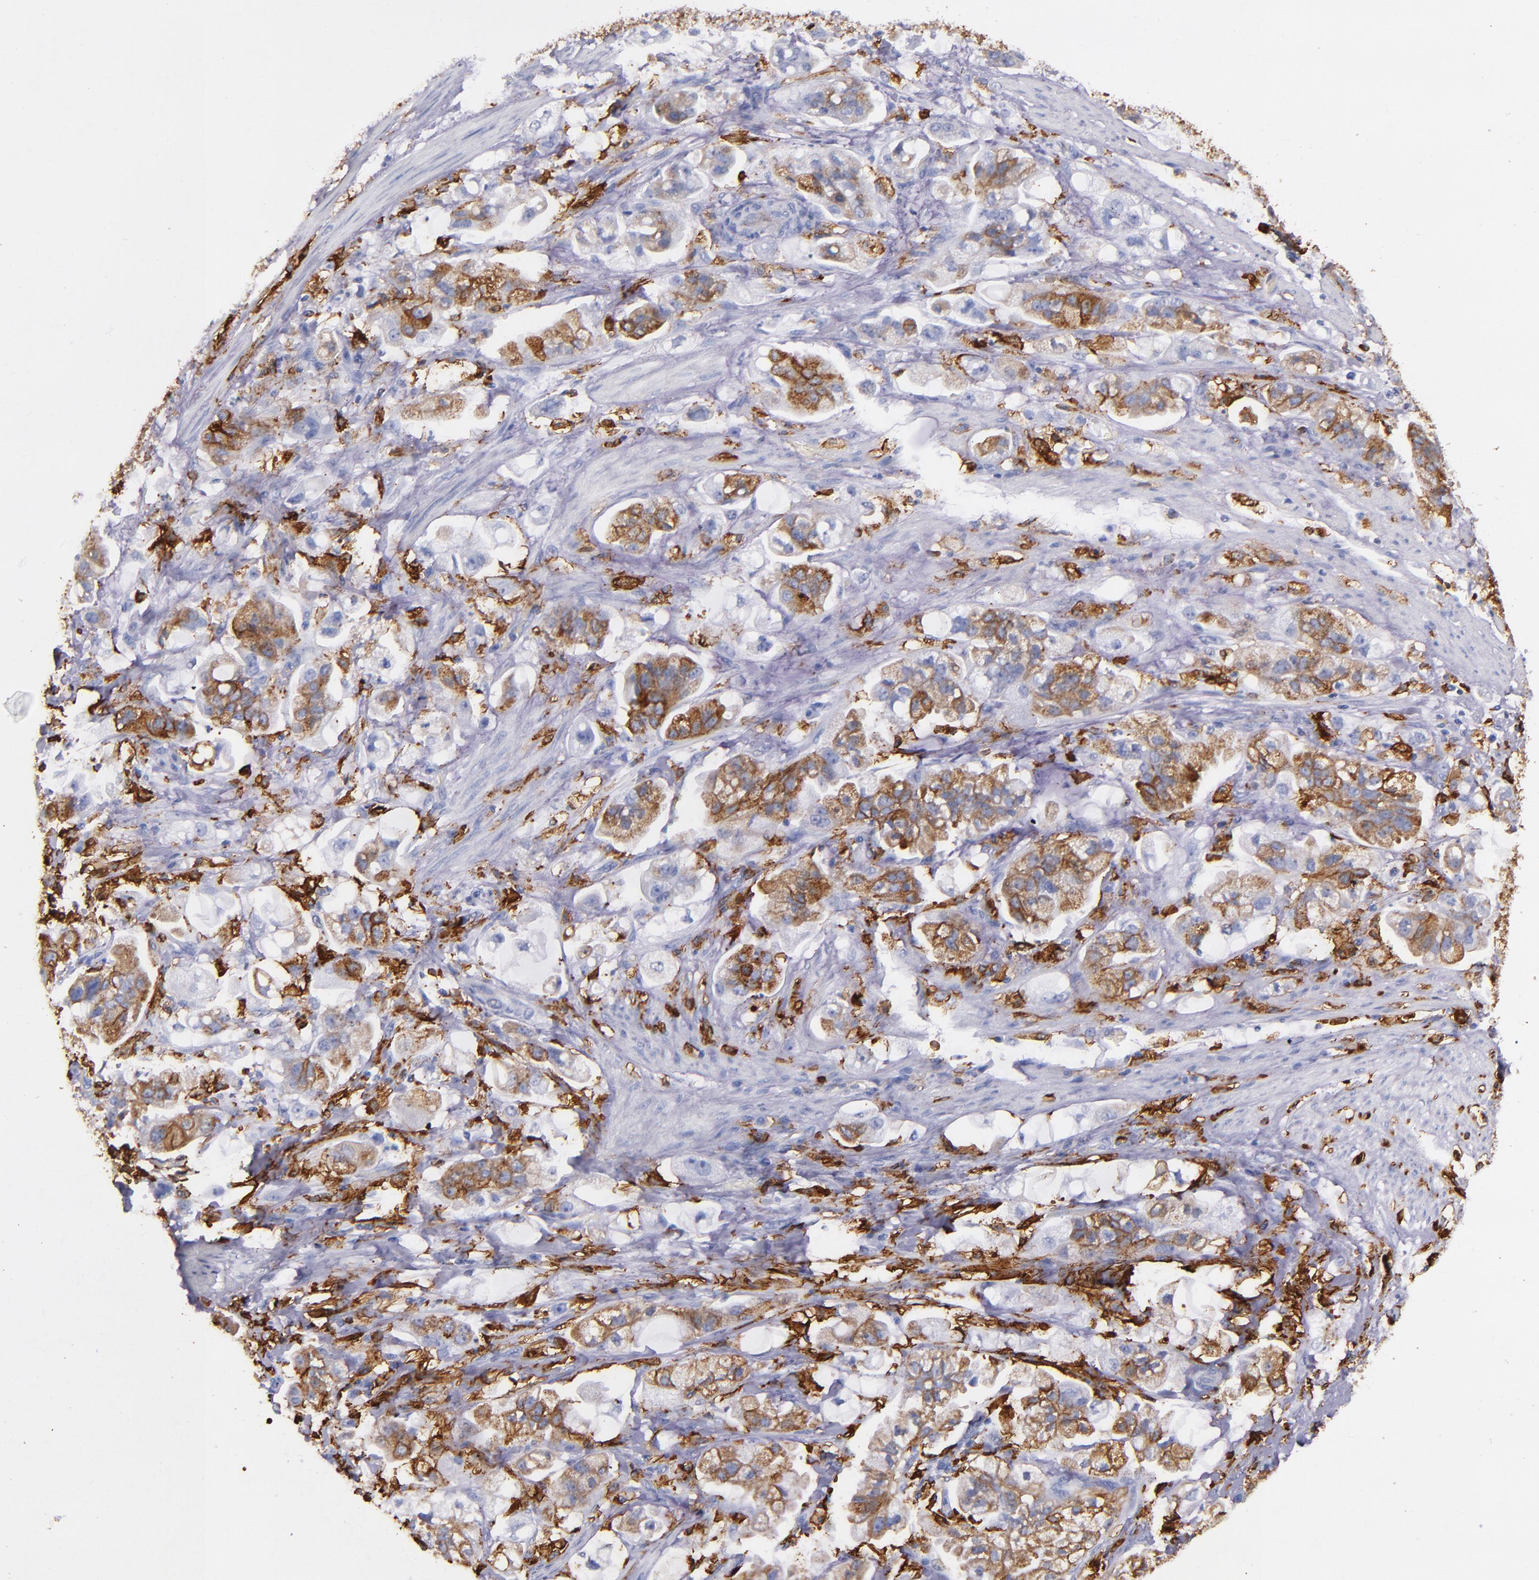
{"staining": {"intensity": "moderate", "quantity": ">75%", "location": "cytoplasmic/membranous"}, "tissue": "stomach cancer", "cell_type": "Tumor cells", "image_type": "cancer", "snomed": [{"axis": "morphology", "description": "Adenocarcinoma, NOS"}, {"axis": "topography", "description": "Stomach"}], "caption": "Immunohistochemical staining of stomach cancer (adenocarcinoma) displays medium levels of moderate cytoplasmic/membranous staining in approximately >75% of tumor cells.", "gene": "HLA-DRA", "patient": {"sex": "male", "age": 62}}